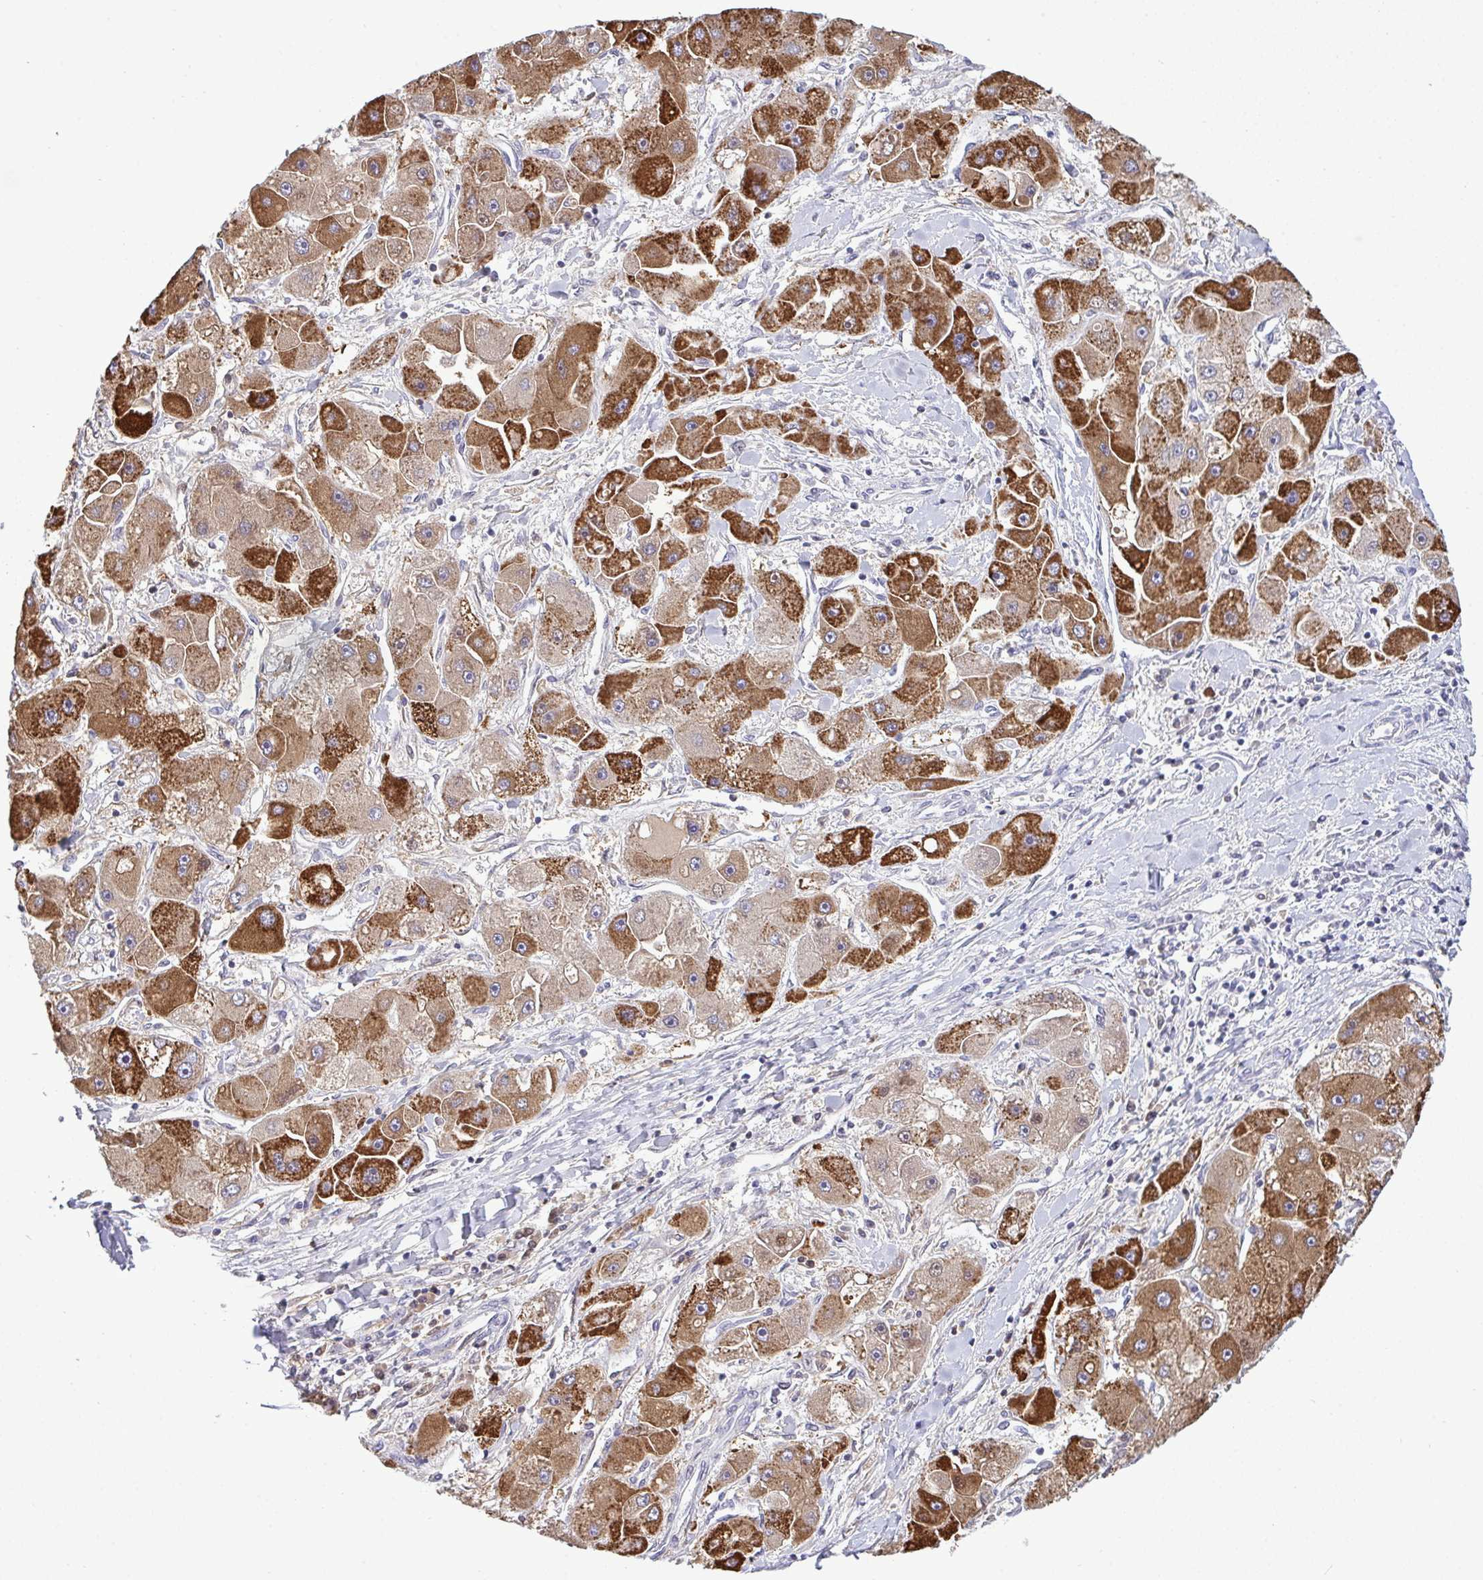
{"staining": {"intensity": "strong", "quantity": "25%-75%", "location": "cytoplasmic/membranous"}, "tissue": "liver cancer", "cell_type": "Tumor cells", "image_type": "cancer", "snomed": [{"axis": "morphology", "description": "Carcinoma, Hepatocellular, NOS"}, {"axis": "topography", "description": "Liver"}], "caption": "High-magnification brightfield microscopy of liver hepatocellular carcinoma stained with DAB (brown) and counterstained with hematoxylin (blue). tumor cells exhibit strong cytoplasmic/membranous positivity is appreciated in approximately25%-75% of cells.", "gene": "RFC4", "patient": {"sex": "male", "age": 24}}